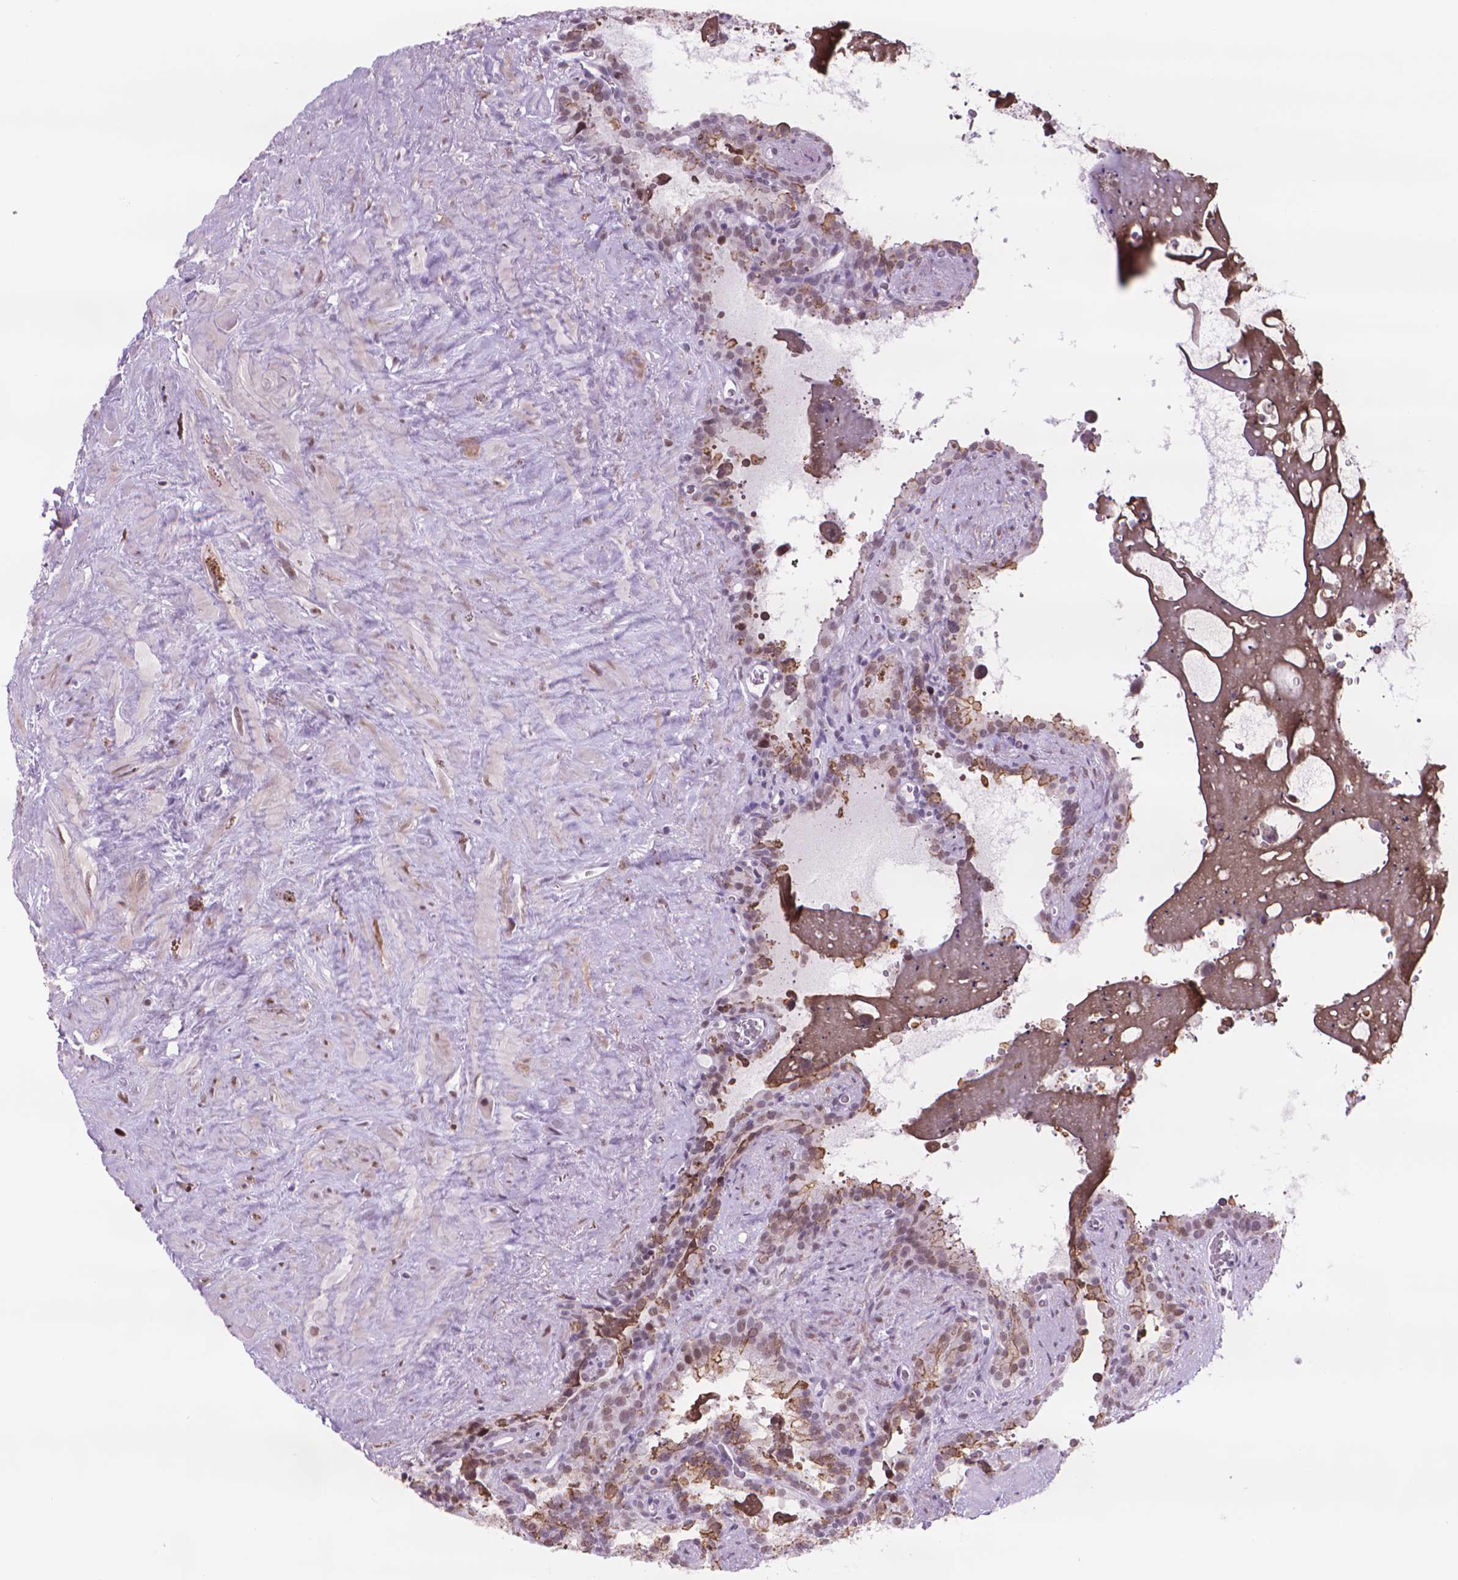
{"staining": {"intensity": "moderate", "quantity": "25%-75%", "location": "nuclear"}, "tissue": "seminal vesicle", "cell_type": "Glandular cells", "image_type": "normal", "snomed": [{"axis": "morphology", "description": "Normal tissue, NOS"}, {"axis": "topography", "description": "Prostate"}, {"axis": "topography", "description": "Seminal veicle"}], "caption": "Immunohistochemical staining of benign human seminal vesicle displays moderate nuclear protein staining in about 25%-75% of glandular cells.", "gene": "POLR3D", "patient": {"sex": "male", "age": 71}}